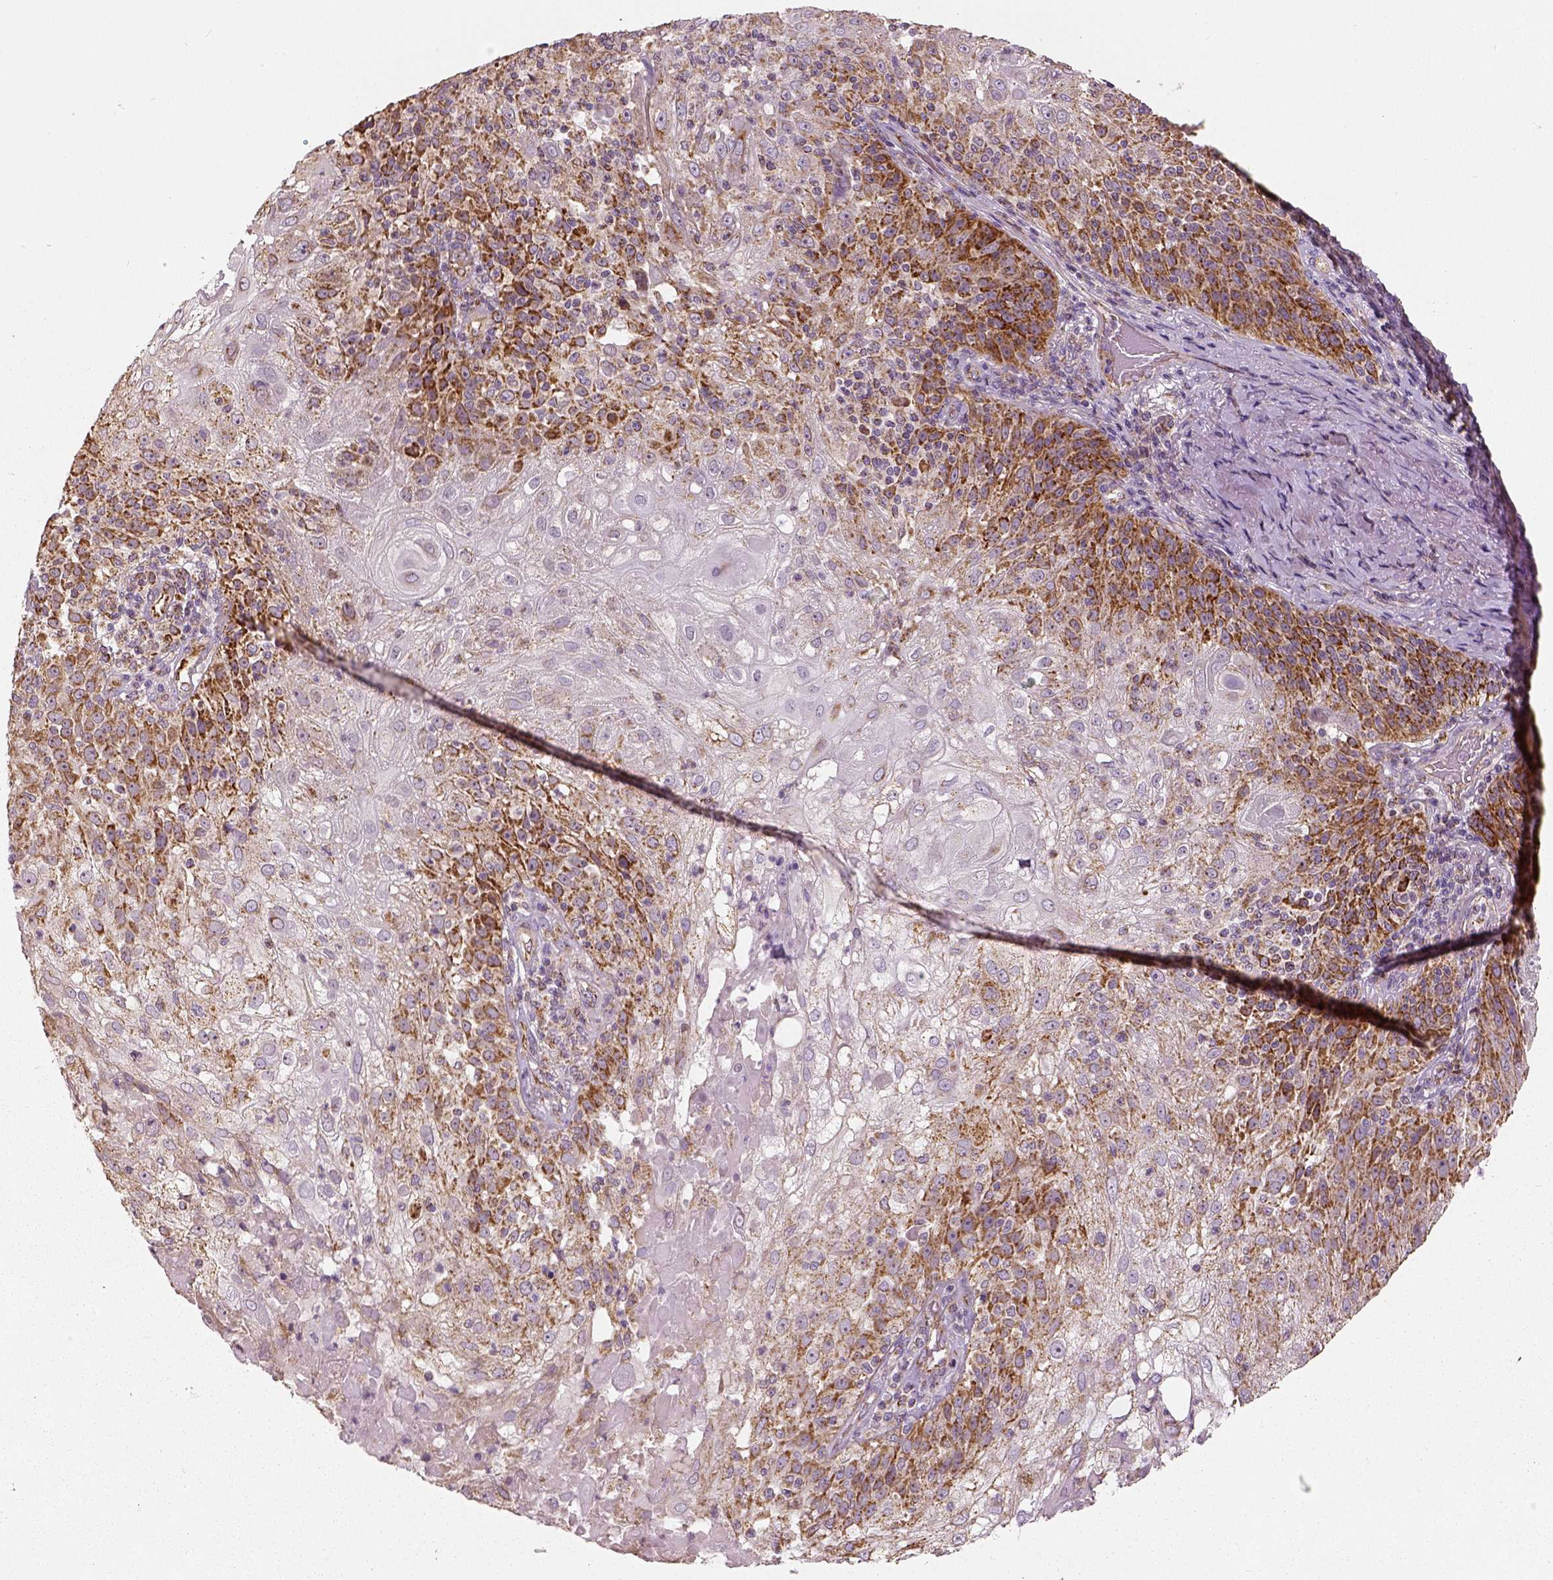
{"staining": {"intensity": "moderate", "quantity": ">75%", "location": "cytoplasmic/membranous"}, "tissue": "skin cancer", "cell_type": "Tumor cells", "image_type": "cancer", "snomed": [{"axis": "morphology", "description": "Normal tissue, NOS"}, {"axis": "morphology", "description": "Squamous cell carcinoma, NOS"}, {"axis": "topography", "description": "Skin"}], "caption": "Protein analysis of skin cancer tissue displays moderate cytoplasmic/membranous positivity in about >75% of tumor cells.", "gene": "PGAM5", "patient": {"sex": "female", "age": 83}}